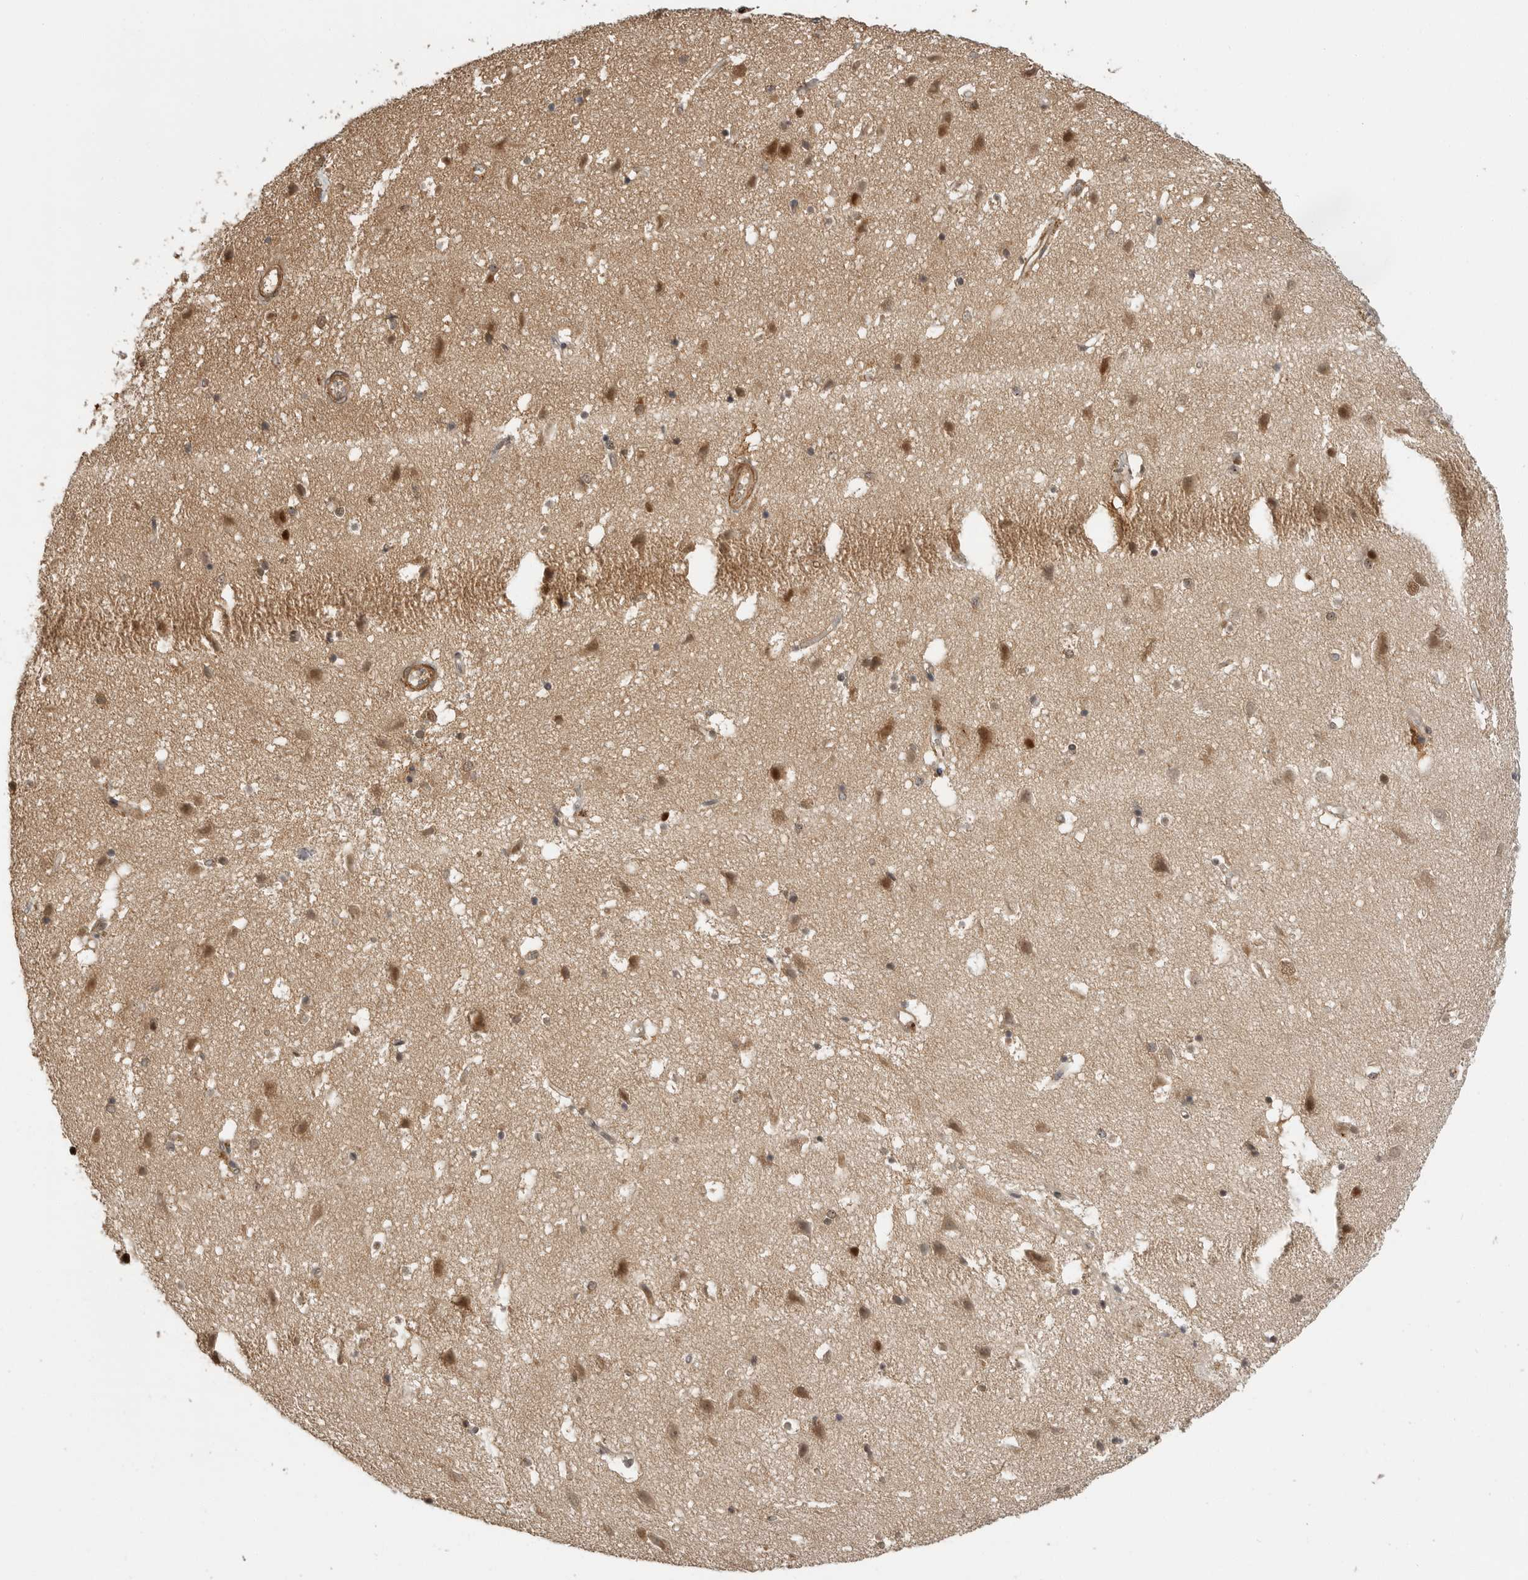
{"staining": {"intensity": "weak", "quantity": ">75%", "location": "cytoplasmic/membranous"}, "tissue": "cerebral cortex", "cell_type": "Endothelial cells", "image_type": "normal", "snomed": [{"axis": "morphology", "description": "Normal tissue, NOS"}, {"axis": "topography", "description": "Cerebral cortex"}], "caption": "Protein staining of normal cerebral cortex shows weak cytoplasmic/membranous staining in approximately >75% of endothelial cells.", "gene": "ERN1", "patient": {"sex": "male", "age": 54}}